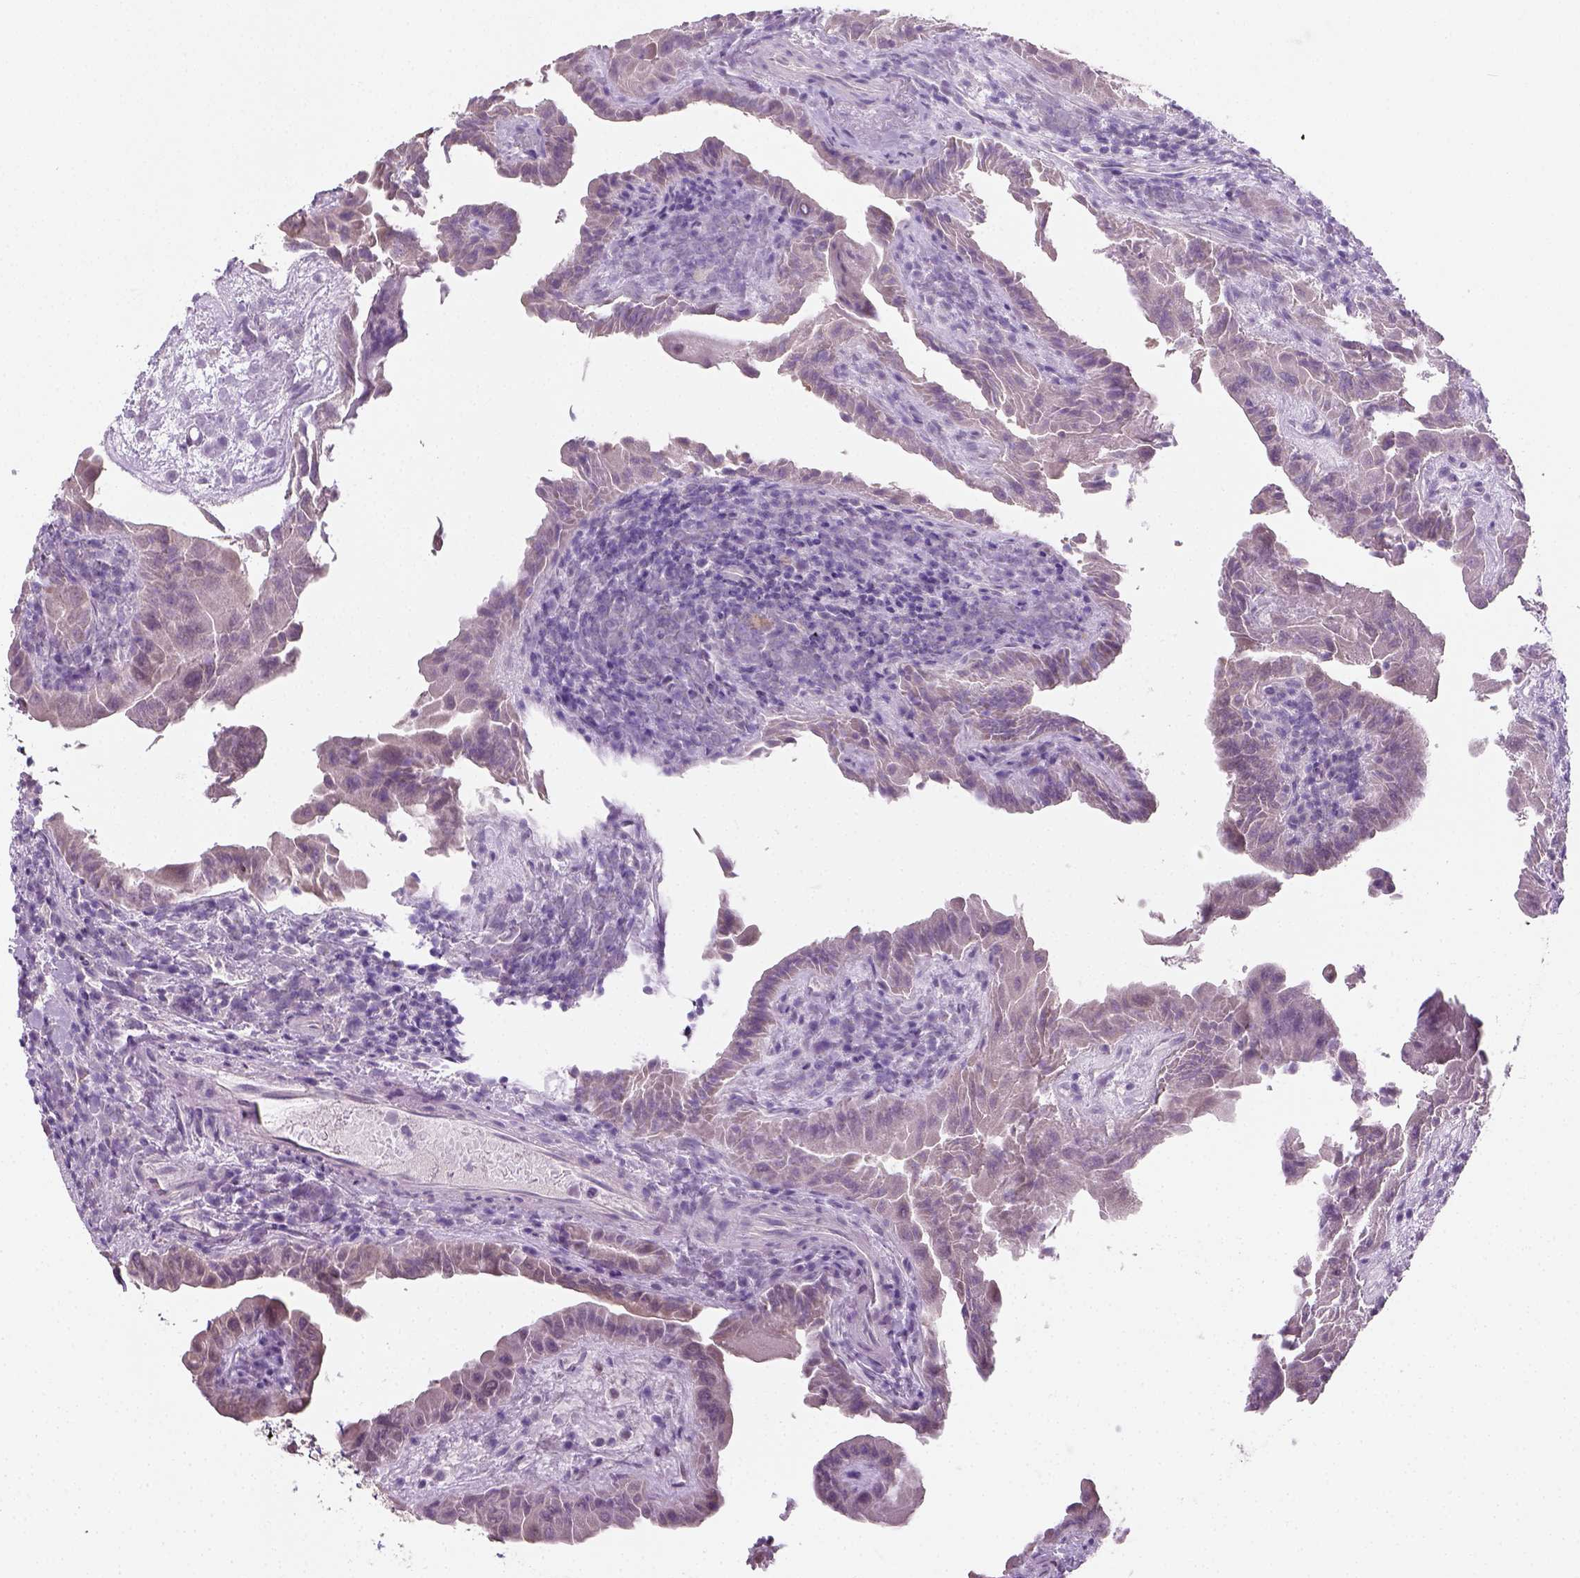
{"staining": {"intensity": "negative", "quantity": "none", "location": "none"}, "tissue": "thyroid cancer", "cell_type": "Tumor cells", "image_type": "cancer", "snomed": [{"axis": "morphology", "description": "Papillary adenocarcinoma, NOS"}, {"axis": "topography", "description": "Thyroid gland"}], "caption": "Thyroid cancer (papillary adenocarcinoma) stained for a protein using IHC shows no expression tumor cells.", "gene": "C1orf112", "patient": {"sex": "female", "age": 37}}